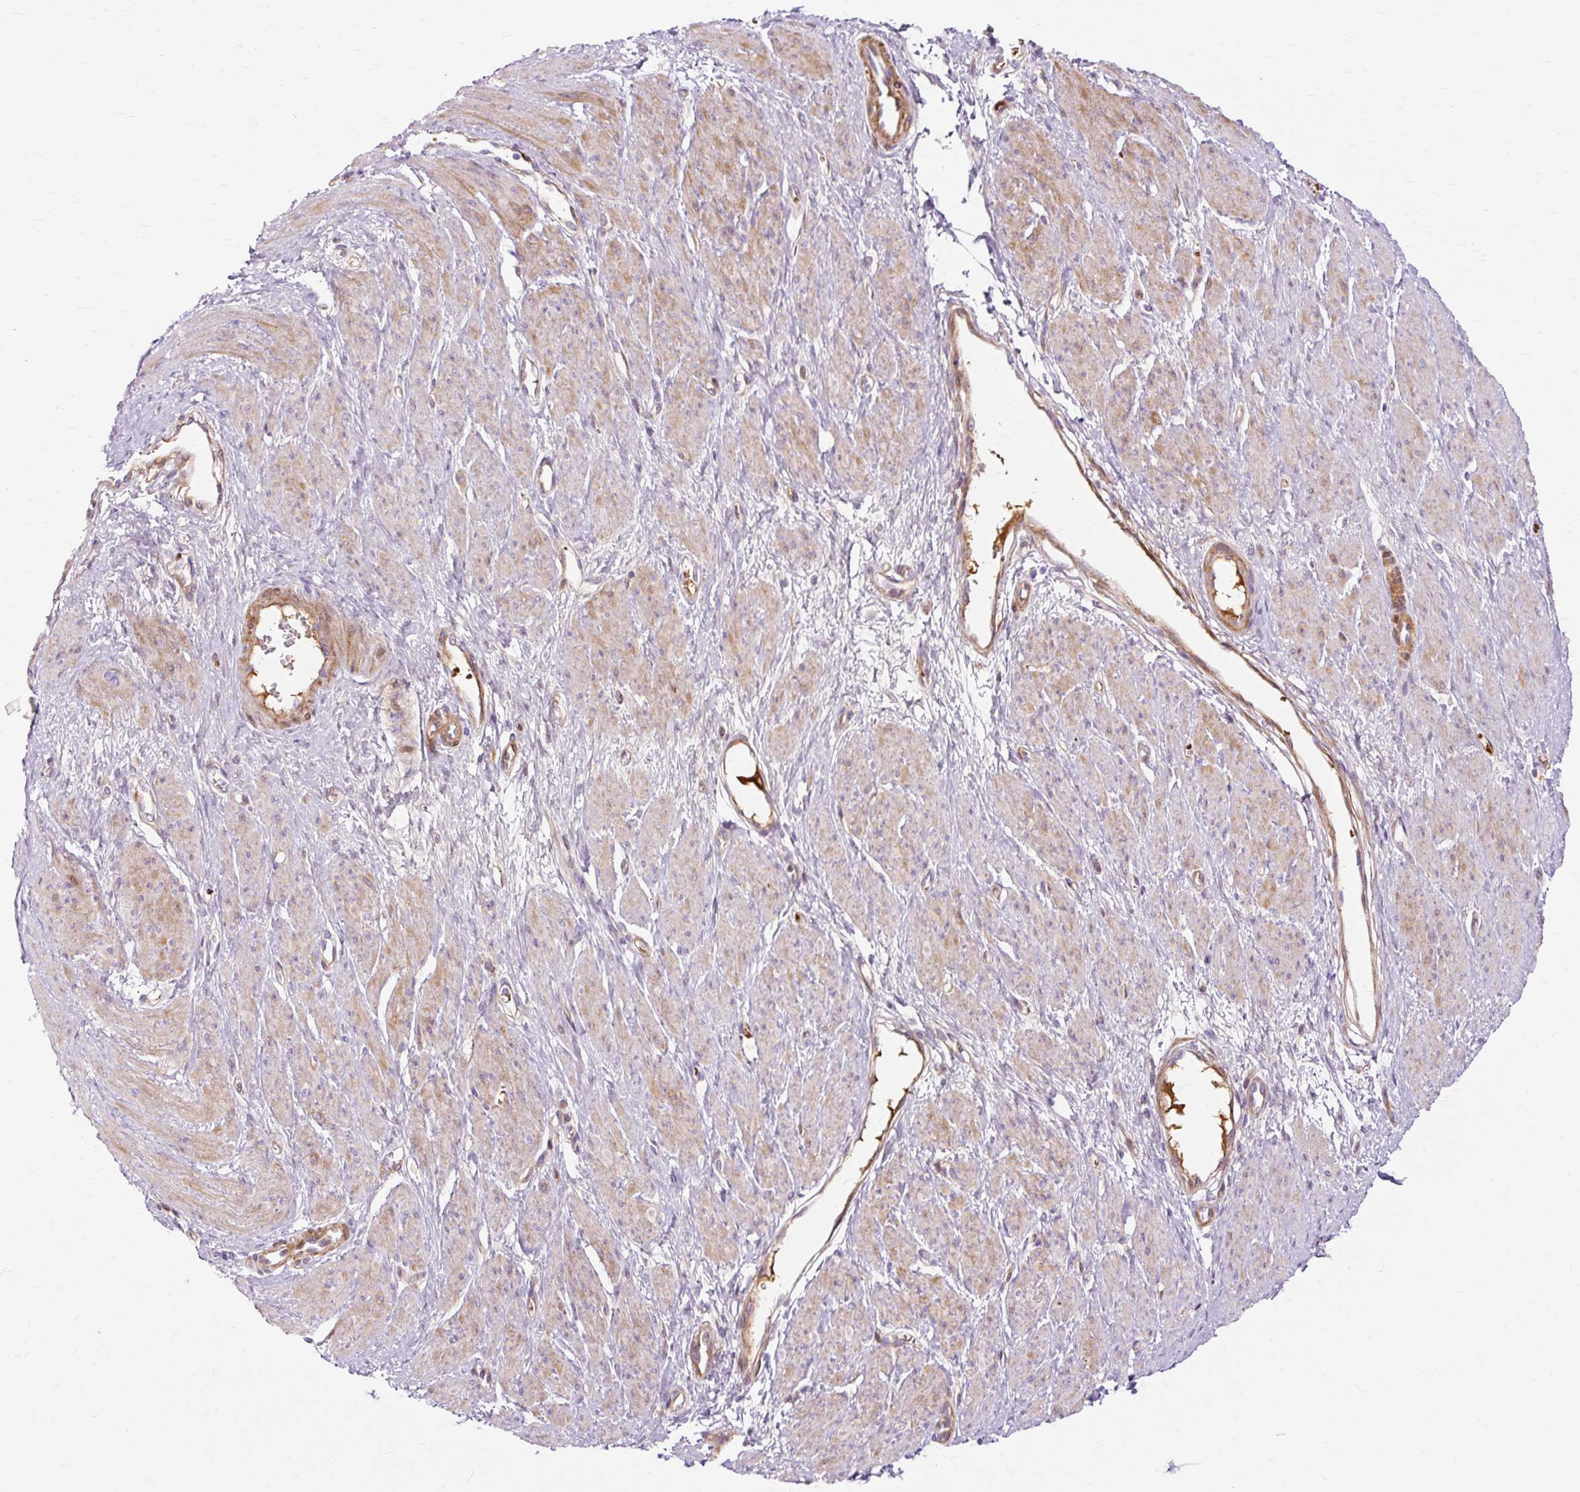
{"staining": {"intensity": "weak", "quantity": "25%-75%", "location": "cytoplasmic/membranous"}, "tissue": "smooth muscle", "cell_type": "Smooth muscle cells", "image_type": "normal", "snomed": [{"axis": "morphology", "description": "Normal tissue, NOS"}, {"axis": "topography", "description": "Smooth muscle"}, {"axis": "topography", "description": "Uterus"}], "caption": "Protein expression analysis of benign smooth muscle displays weak cytoplasmic/membranous expression in about 25%-75% of smooth muscle cells.", "gene": "DCTN4", "patient": {"sex": "female", "age": 39}}